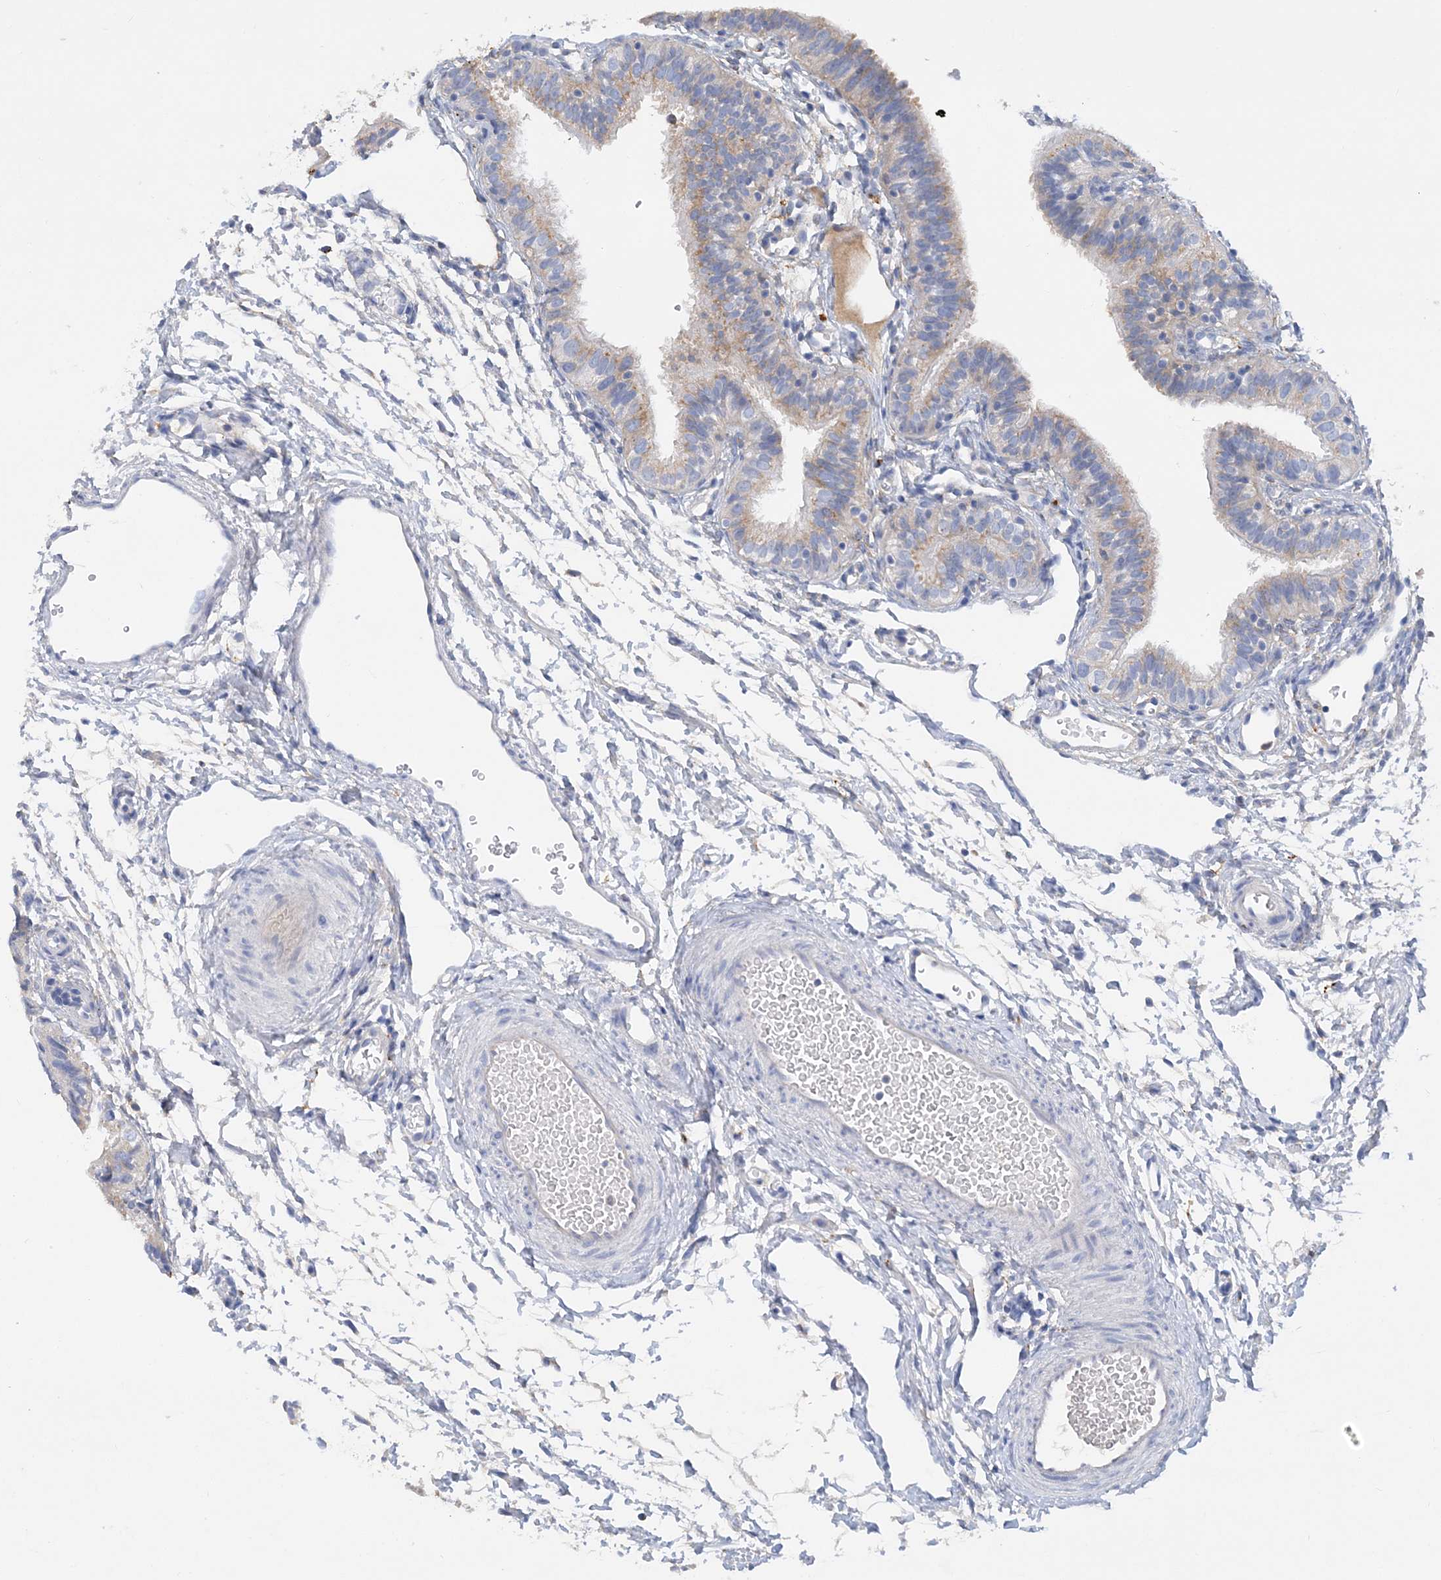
{"staining": {"intensity": "weak", "quantity": "25%-75%", "location": "cytoplasmic/membranous"}, "tissue": "fallopian tube", "cell_type": "Glandular cells", "image_type": "normal", "snomed": [{"axis": "morphology", "description": "Normal tissue, NOS"}, {"axis": "topography", "description": "Fallopian tube"}], "caption": "Protein expression analysis of normal human fallopian tube reveals weak cytoplasmic/membranous positivity in approximately 25%-75% of glandular cells. Using DAB (3,3'-diaminobenzidine) (brown) and hematoxylin (blue) stains, captured at high magnification using brightfield microscopy.", "gene": "GRINA", "patient": {"sex": "female", "age": 35}}